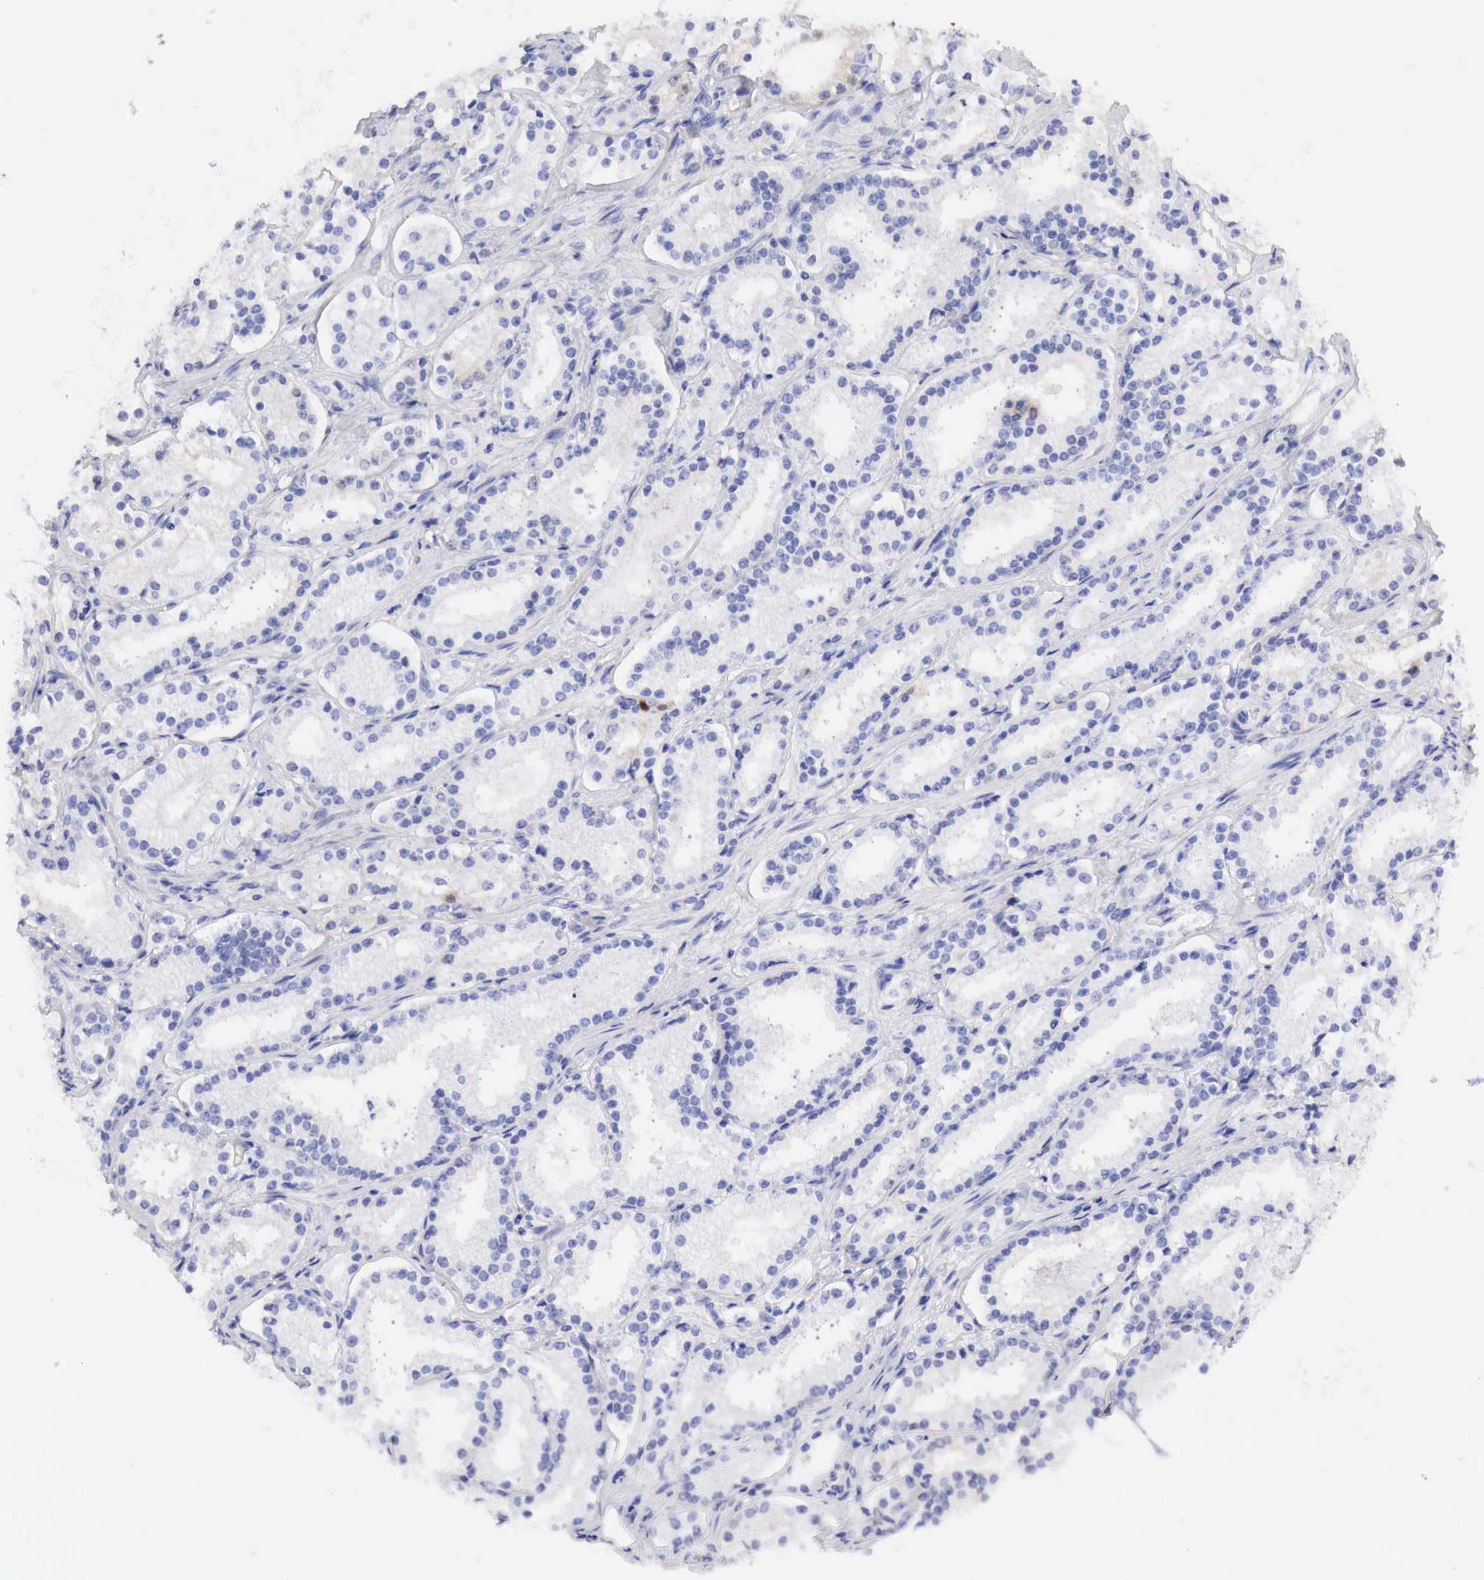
{"staining": {"intensity": "negative", "quantity": "none", "location": "none"}, "tissue": "prostate cancer", "cell_type": "Tumor cells", "image_type": "cancer", "snomed": [{"axis": "morphology", "description": "Adenocarcinoma, Medium grade"}, {"axis": "topography", "description": "Prostate"}], "caption": "Prostate cancer was stained to show a protein in brown. There is no significant staining in tumor cells. The staining is performed using DAB brown chromogen with nuclei counter-stained in using hematoxylin.", "gene": "CDKN2A", "patient": {"sex": "male", "age": 73}}